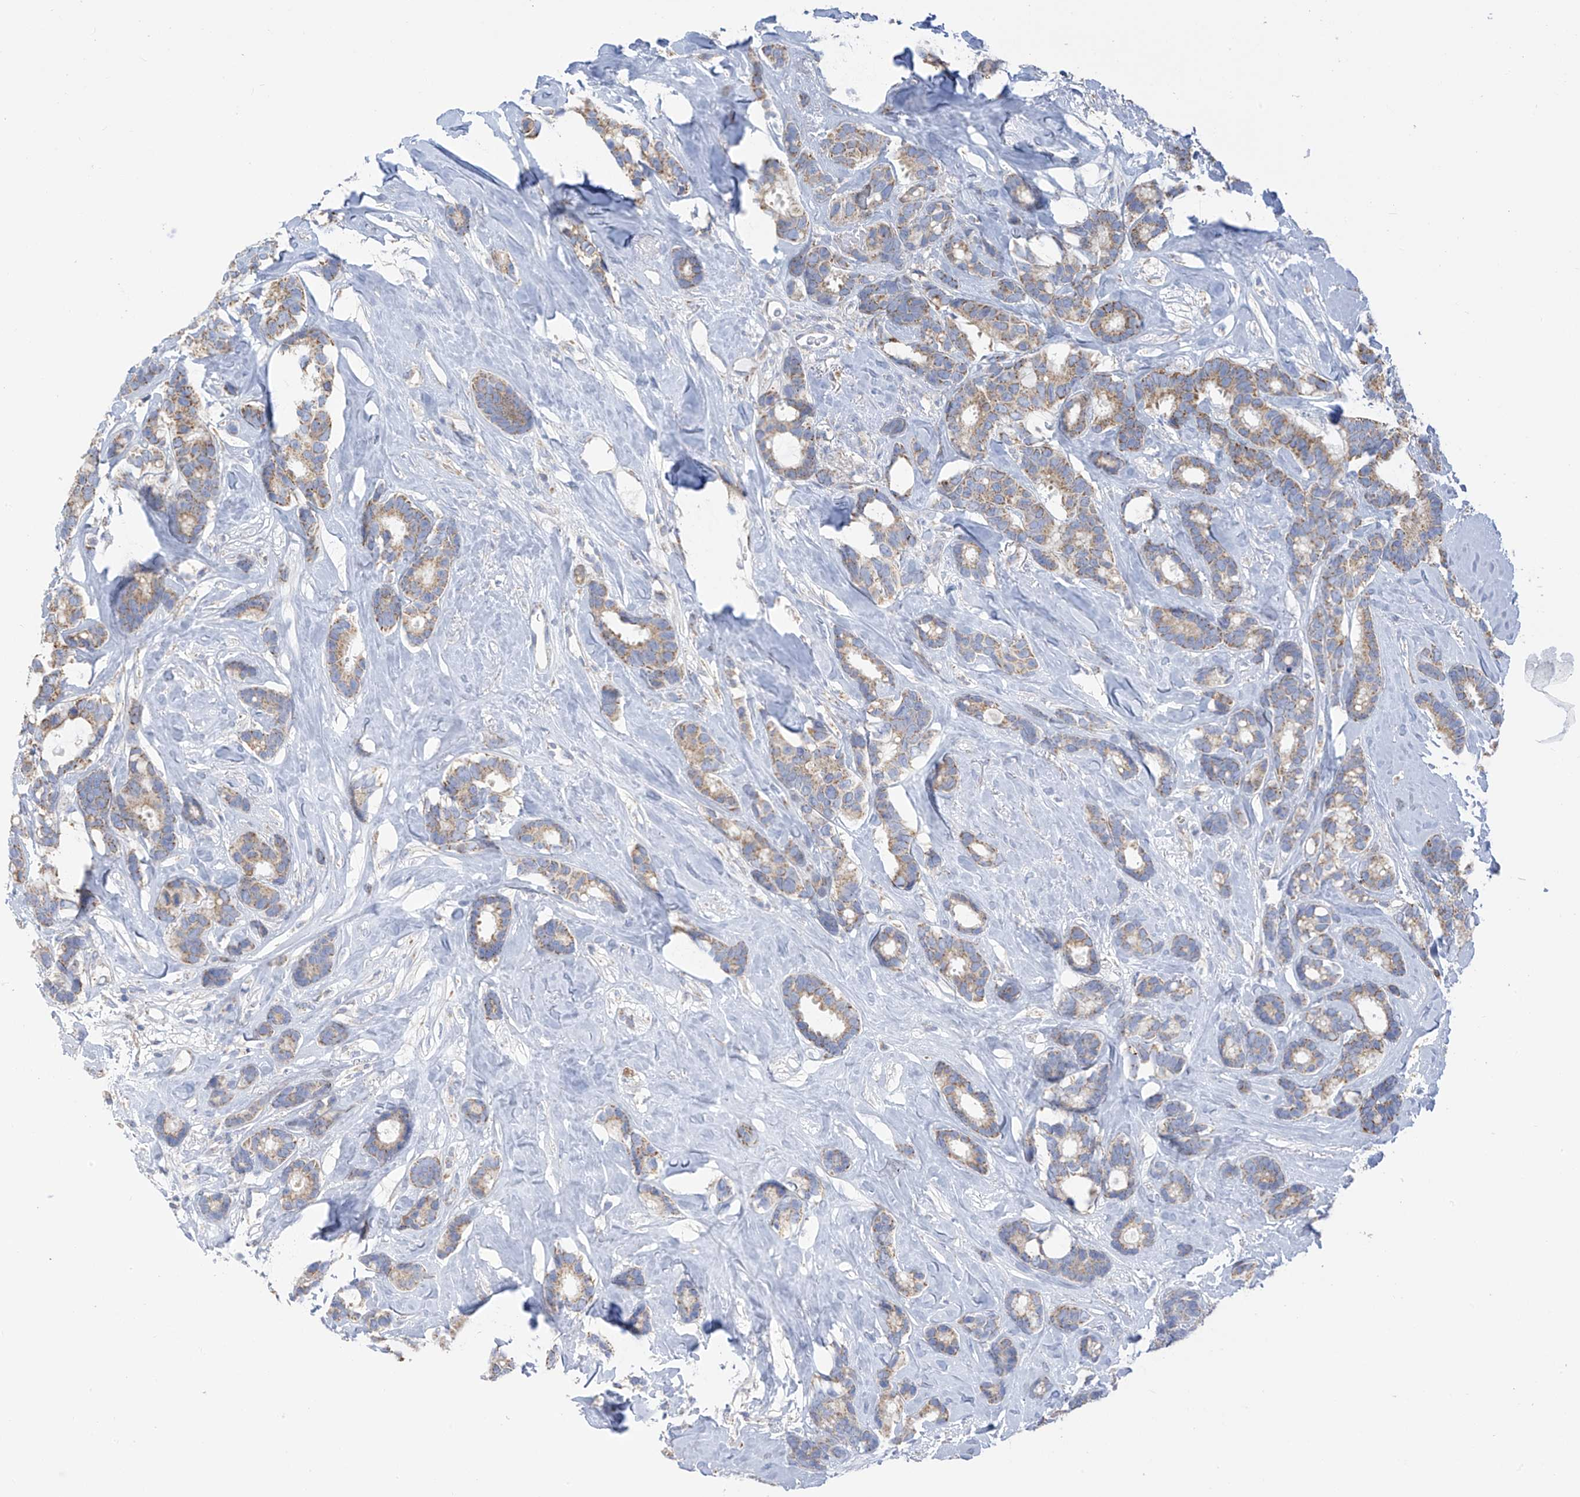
{"staining": {"intensity": "moderate", "quantity": "25%-75%", "location": "cytoplasmic/membranous"}, "tissue": "breast cancer", "cell_type": "Tumor cells", "image_type": "cancer", "snomed": [{"axis": "morphology", "description": "Duct carcinoma"}, {"axis": "topography", "description": "Breast"}], "caption": "This is an image of IHC staining of invasive ductal carcinoma (breast), which shows moderate positivity in the cytoplasmic/membranous of tumor cells.", "gene": "PNPT1", "patient": {"sex": "female", "age": 87}}